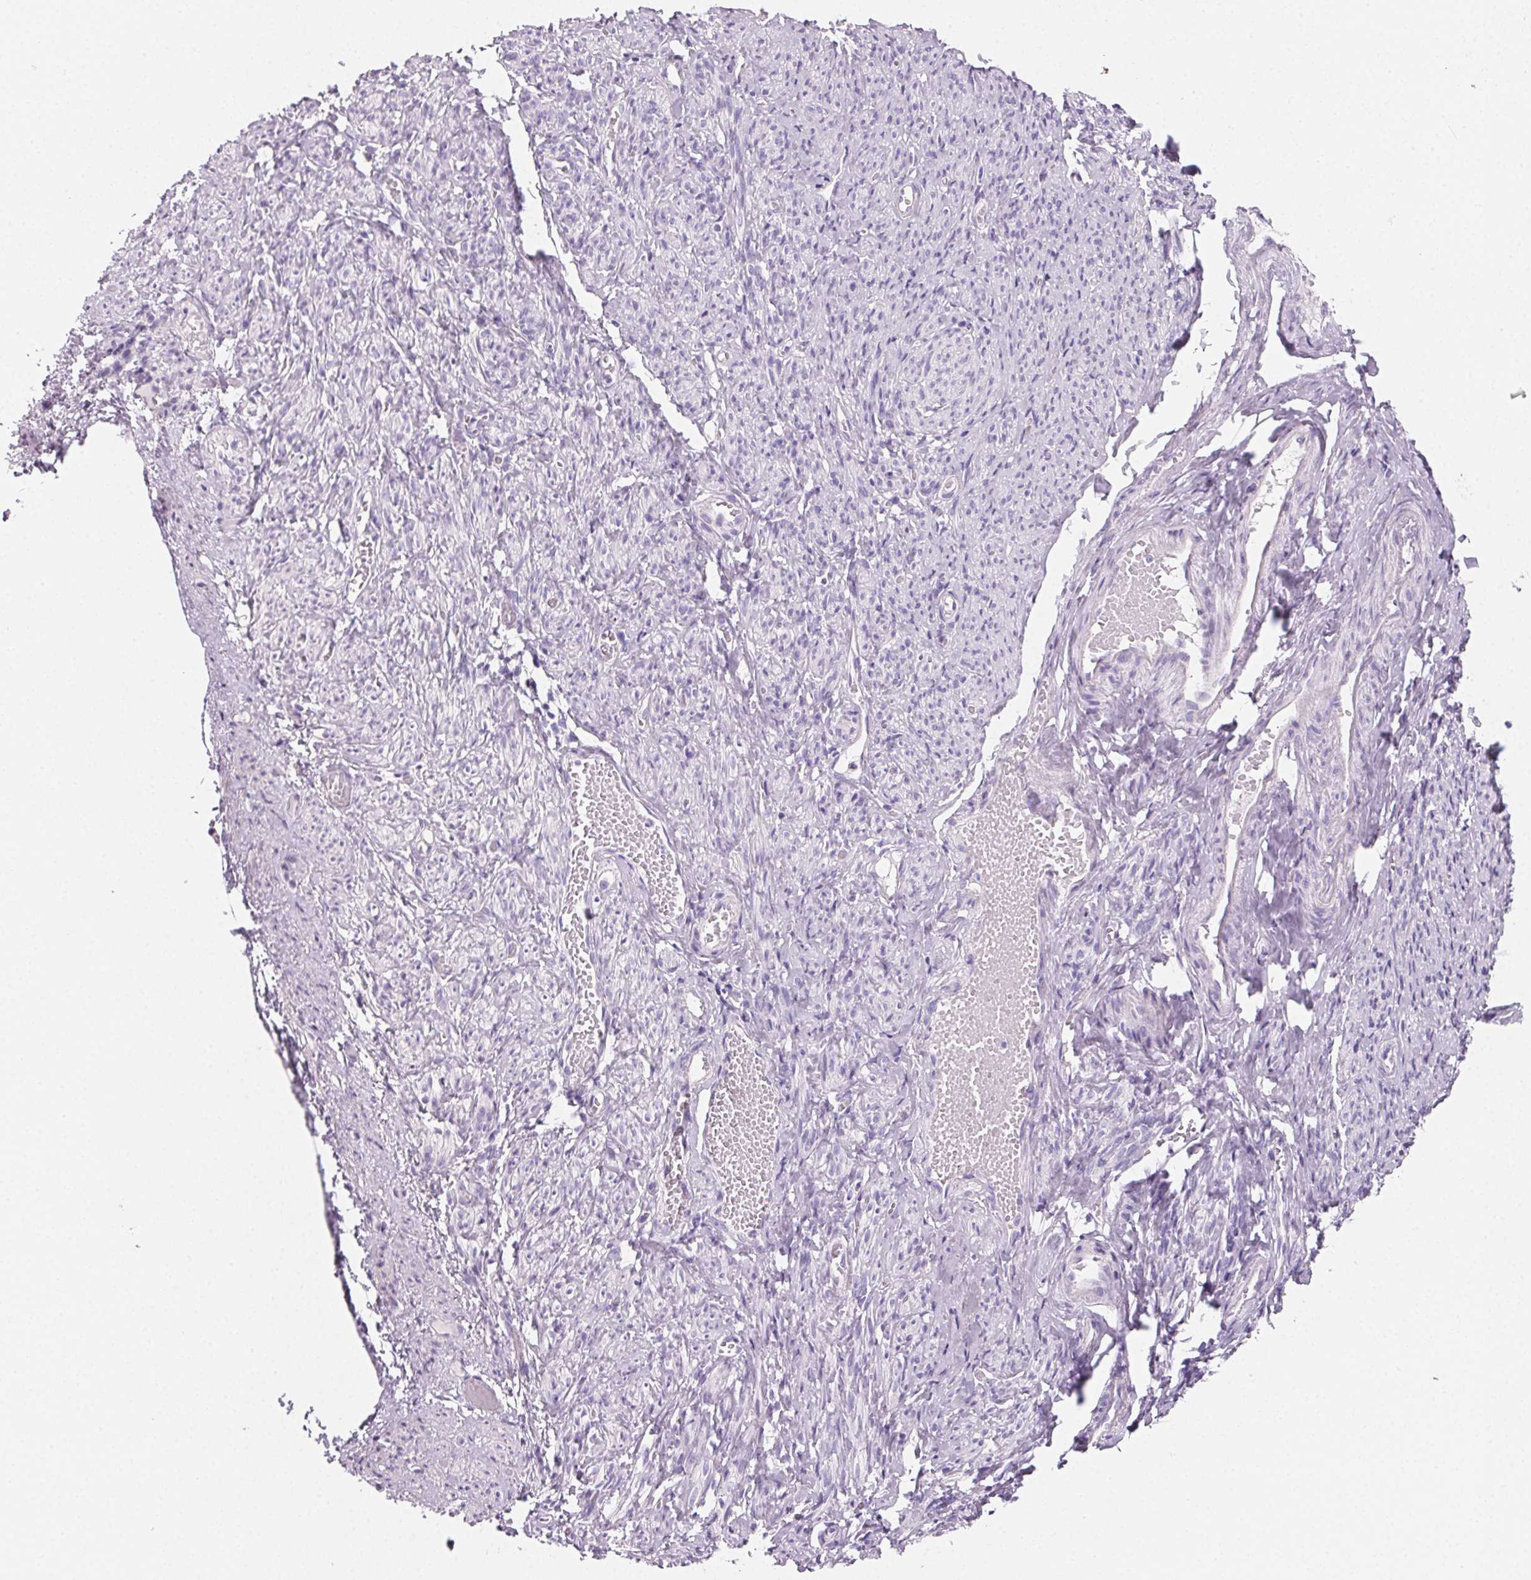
{"staining": {"intensity": "negative", "quantity": "none", "location": "none"}, "tissue": "smooth muscle", "cell_type": "Smooth muscle cells", "image_type": "normal", "snomed": [{"axis": "morphology", "description": "Normal tissue, NOS"}, {"axis": "topography", "description": "Smooth muscle"}], "caption": "Micrograph shows no protein positivity in smooth muscle cells of benign smooth muscle. The staining is performed using DAB (3,3'-diaminobenzidine) brown chromogen with nuclei counter-stained in using hematoxylin.", "gene": "PRSS1", "patient": {"sex": "female", "age": 65}}